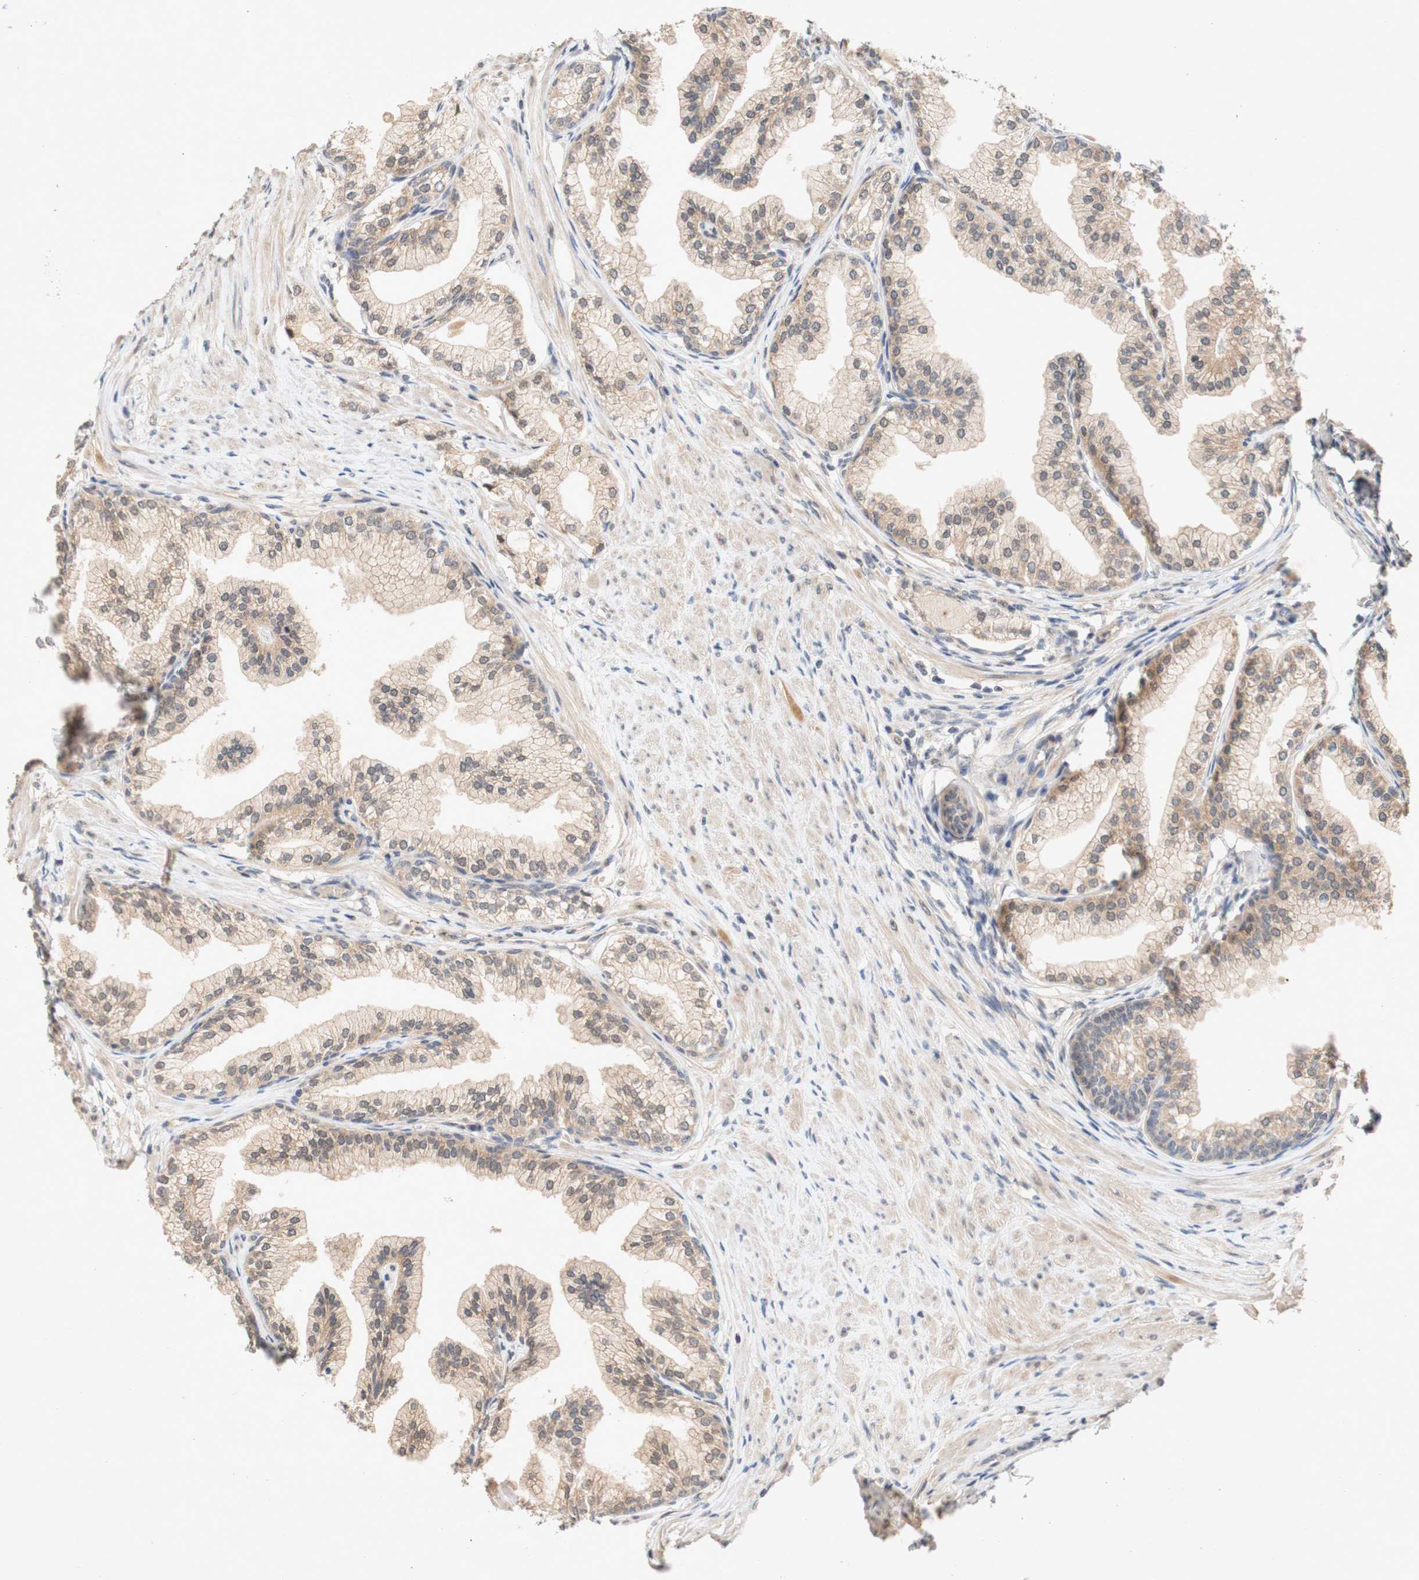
{"staining": {"intensity": "moderate", "quantity": ">75%", "location": "cytoplasmic/membranous,nuclear"}, "tissue": "prostate", "cell_type": "Glandular cells", "image_type": "normal", "snomed": [{"axis": "morphology", "description": "Normal tissue, NOS"}, {"axis": "morphology", "description": "Urothelial carcinoma, Low grade"}, {"axis": "topography", "description": "Urinary bladder"}, {"axis": "topography", "description": "Prostate"}], "caption": "Protein analysis of benign prostate demonstrates moderate cytoplasmic/membranous,nuclear expression in about >75% of glandular cells. The staining was performed using DAB (3,3'-diaminobenzidine), with brown indicating positive protein expression. Nuclei are stained blue with hematoxylin.", "gene": "PIN1", "patient": {"sex": "male", "age": 60}}